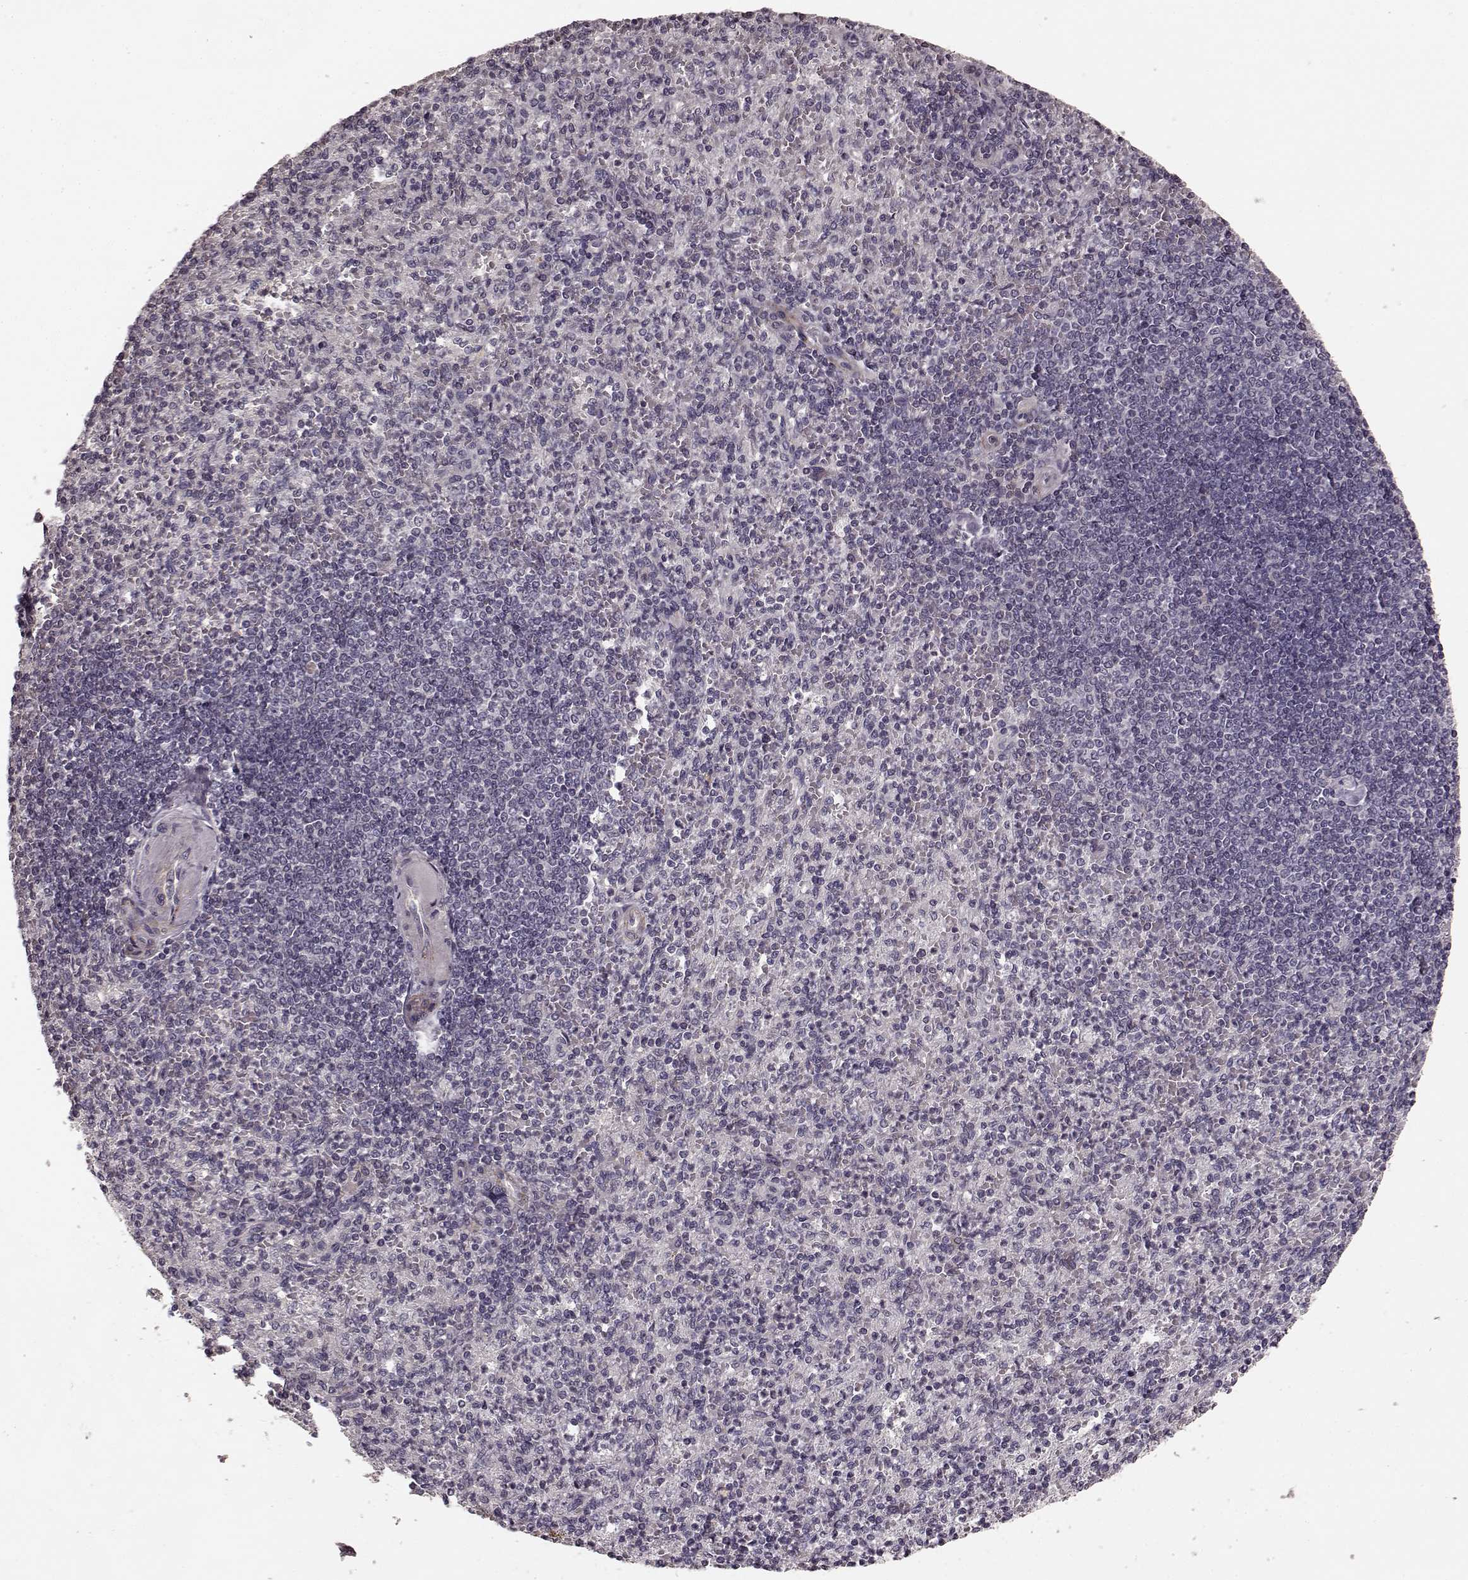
{"staining": {"intensity": "negative", "quantity": "none", "location": "none"}, "tissue": "spleen", "cell_type": "Cells in red pulp", "image_type": "normal", "snomed": [{"axis": "morphology", "description": "Normal tissue, NOS"}, {"axis": "topography", "description": "Spleen"}], "caption": "Human spleen stained for a protein using immunohistochemistry demonstrates no staining in cells in red pulp.", "gene": "PRKCE", "patient": {"sex": "female", "age": 74}}